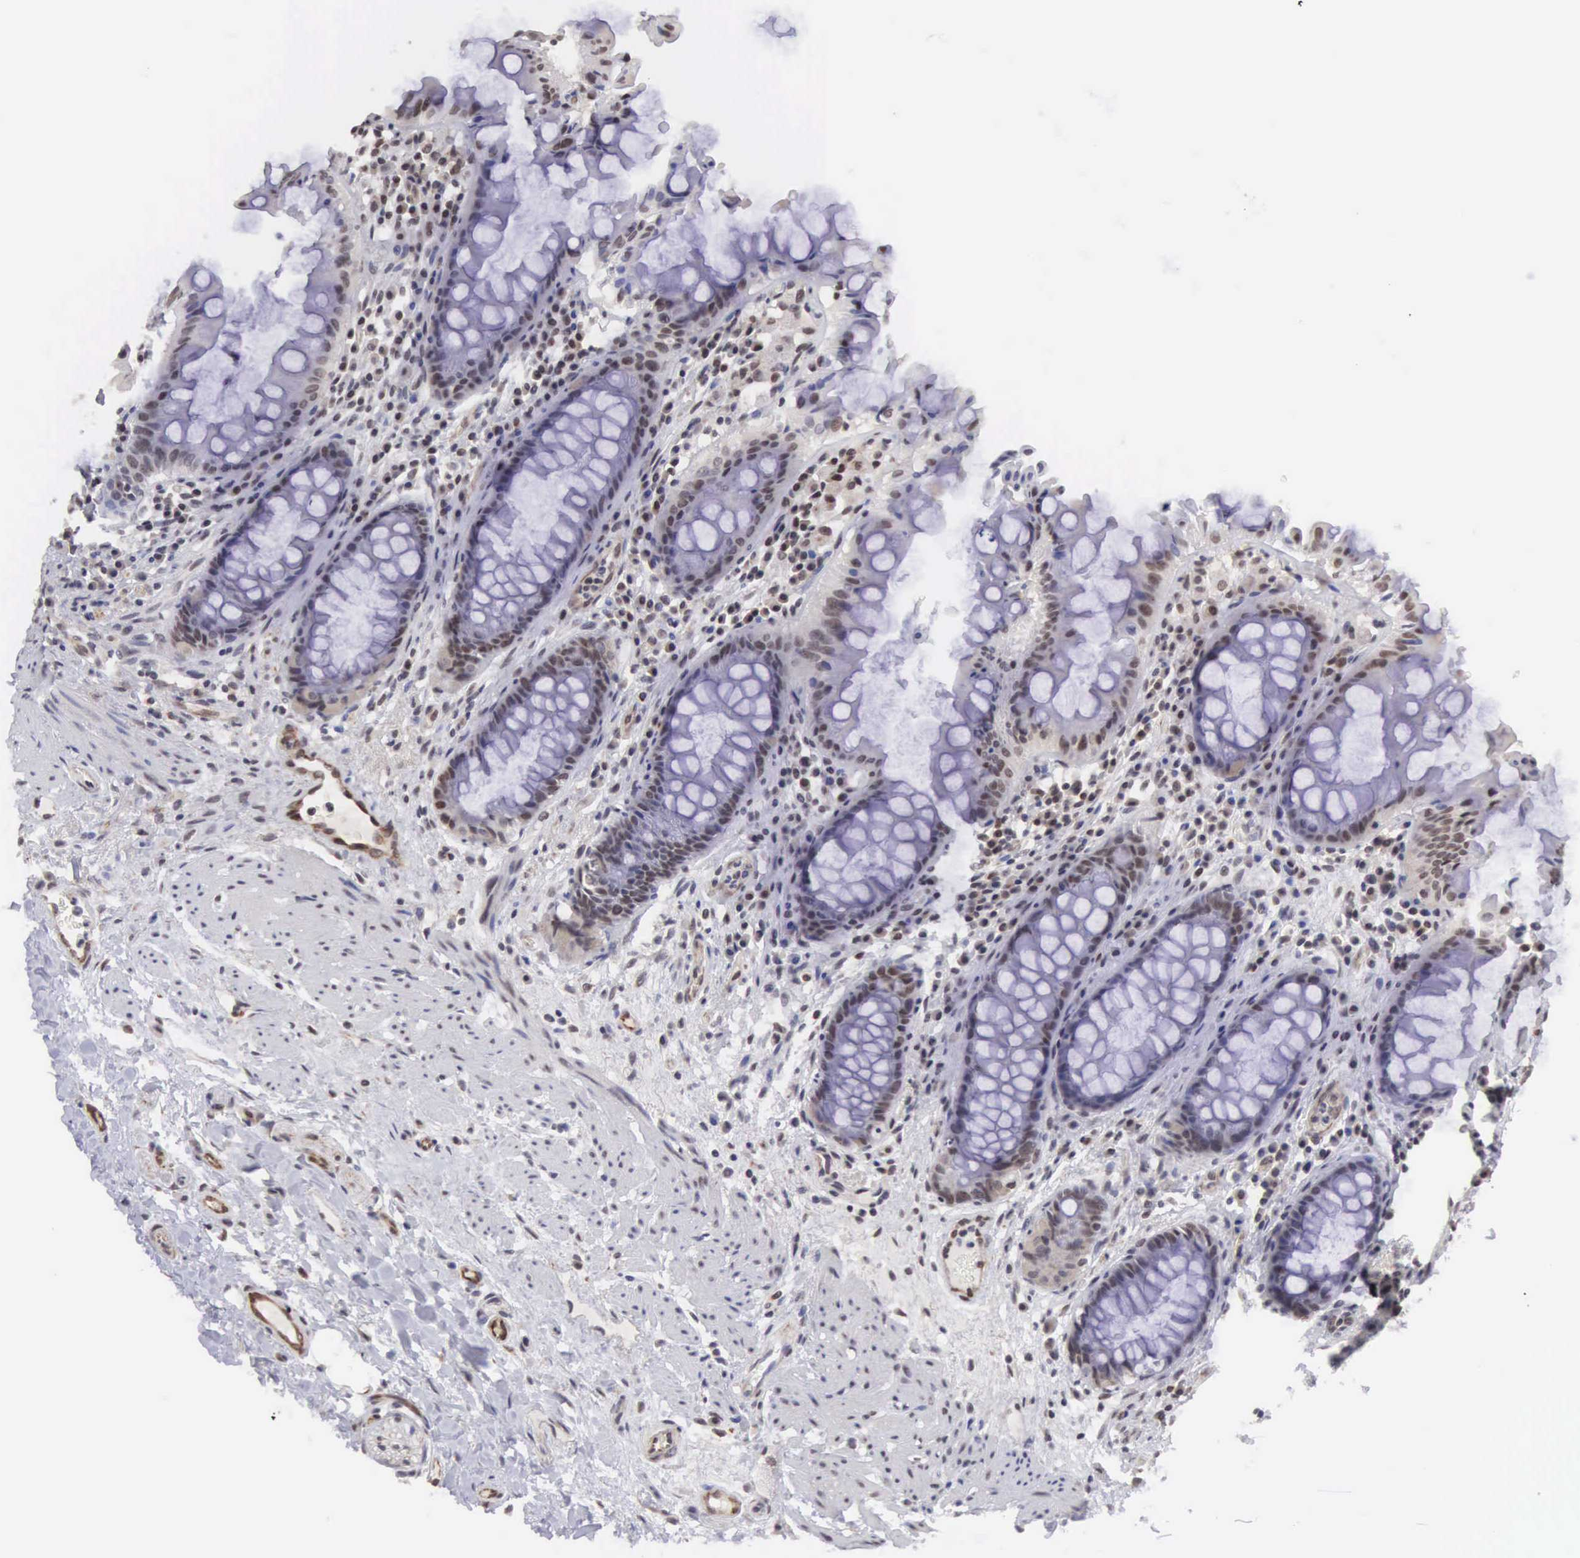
{"staining": {"intensity": "moderate", "quantity": ">75%", "location": "nuclear"}, "tissue": "rectum", "cell_type": "Glandular cells", "image_type": "normal", "snomed": [{"axis": "morphology", "description": "Normal tissue, NOS"}, {"axis": "topography", "description": "Rectum"}], "caption": "Immunohistochemical staining of unremarkable rectum displays moderate nuclear protein staining in approximately >75% of glandular cells.", "gene": "MORC2", "patient": {"sex": "female", "age": 75}}